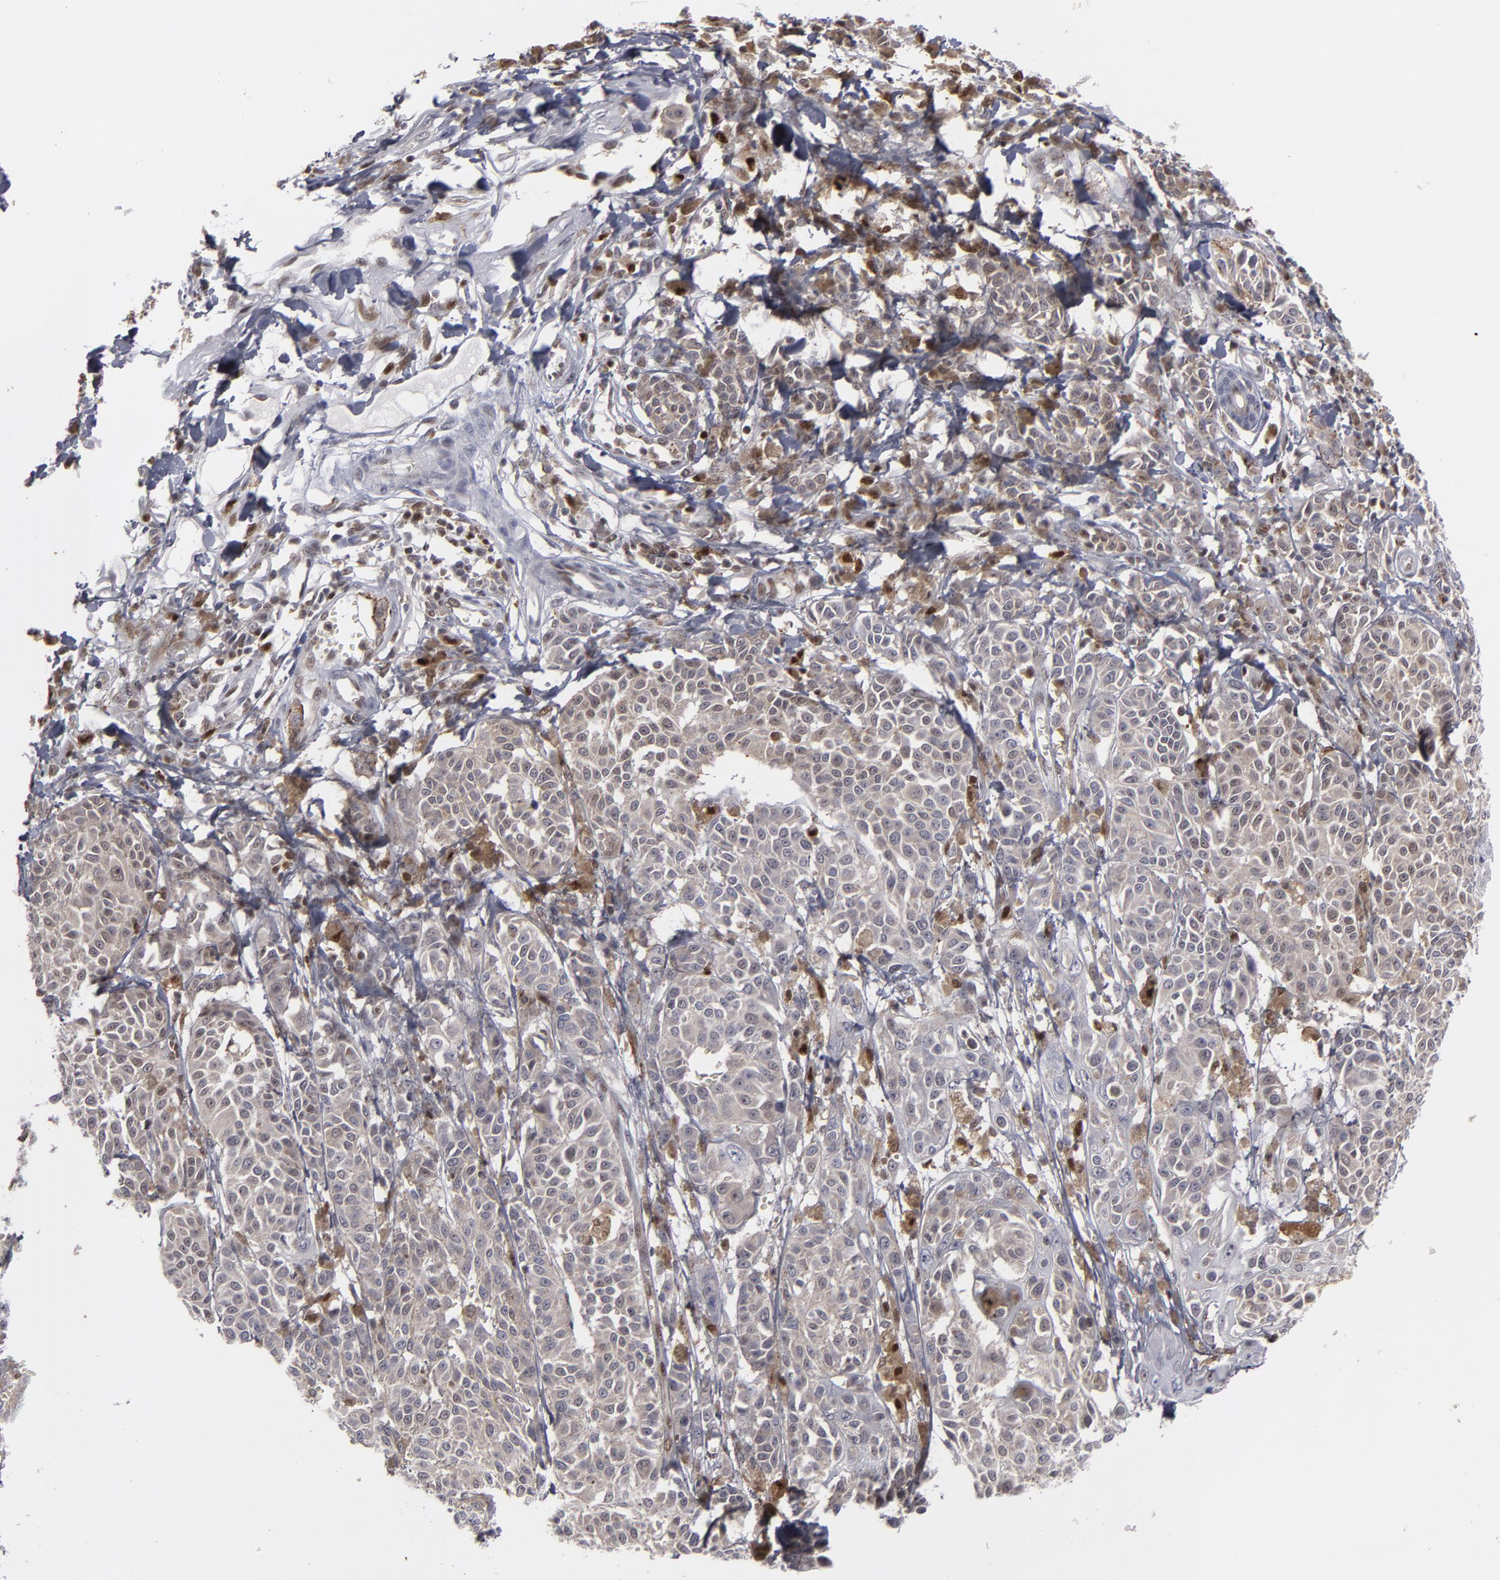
{"staining": {"intensity": "weak", "quantity": "25%-75%", "location": "cytoplasmic/membranous,nuclear"}, "tissue": "melanoma", "cell_type": "Tumor cells", "image_type": "cancer", "snomed": [{"axis": "morphology", "description": "Malignant melanoma, NOS"}, {"axis": "topography", "description": "Skin"}], "caption": "Tumor cells demonstrate low levels of weak cytoplasmic/membranous and nuclear positivity in about 25%-75% of cells in human melanoma.", "gene": "GSR", "patient": {"sex": "male", "age": 76}}